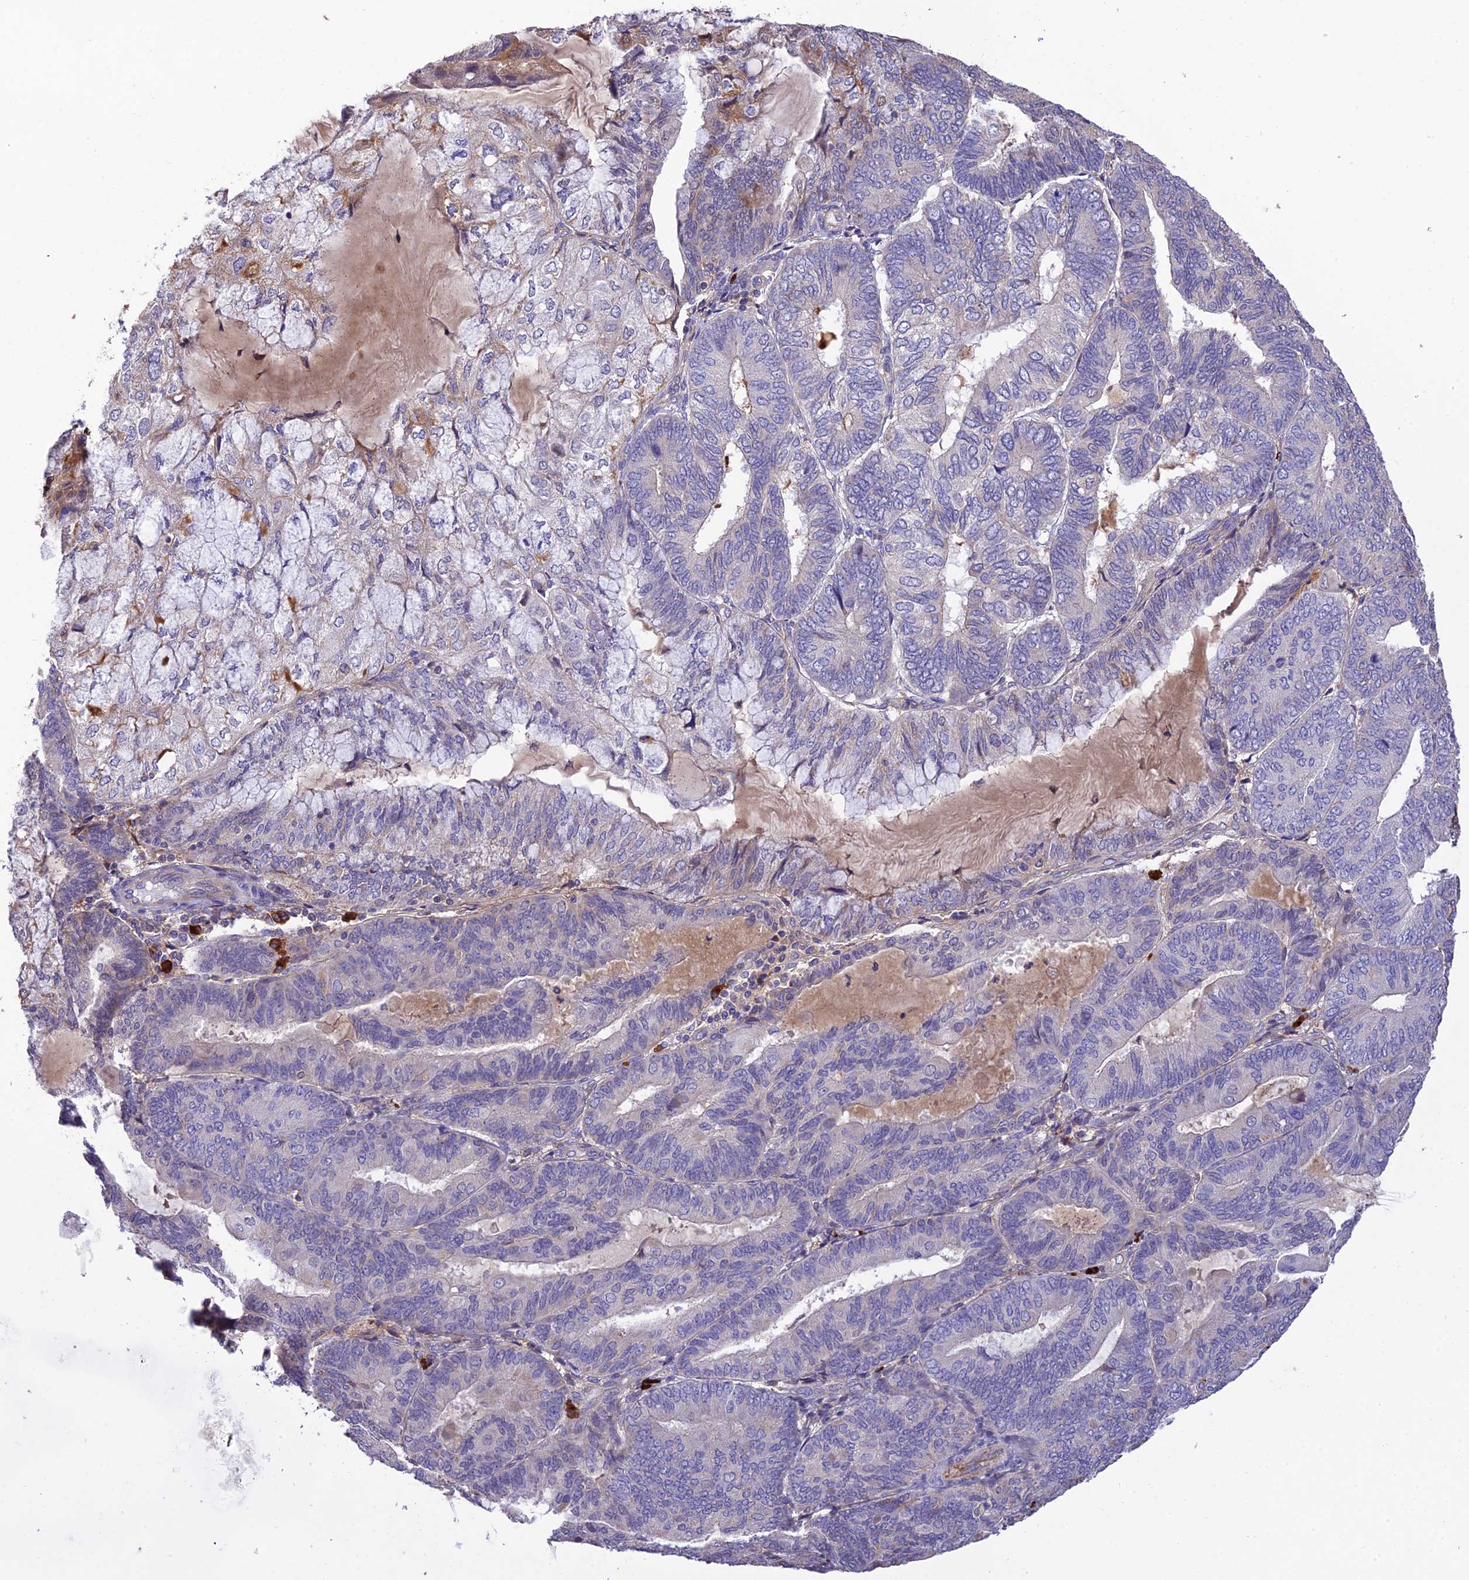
{"staining": {"intensity": "weak", "quantity": "<25%", "location": "cytoplasmic/membranous"}, "tissue": "endometrial cancer", "cell_type": "Tumor cells", "image_type": "cancer", "snomed": [{"axis": "morphology", "description": "Adenocarcinoma, NOS"}, {"axis": "topography", "description": "Endometrium"}], "caption": "Tumor cells show no significant protein staining in endometrial cancer (adenocarcinoma). (Stains: DAB (3,3'-diaminobenzidine) immunohistochemistry (IHC) with hematoxylin counter stain, Microscopy: brightfield microscopy at high magnification).", "gene": "MIOS", "patient": {"sex": "female", "age": 81}}